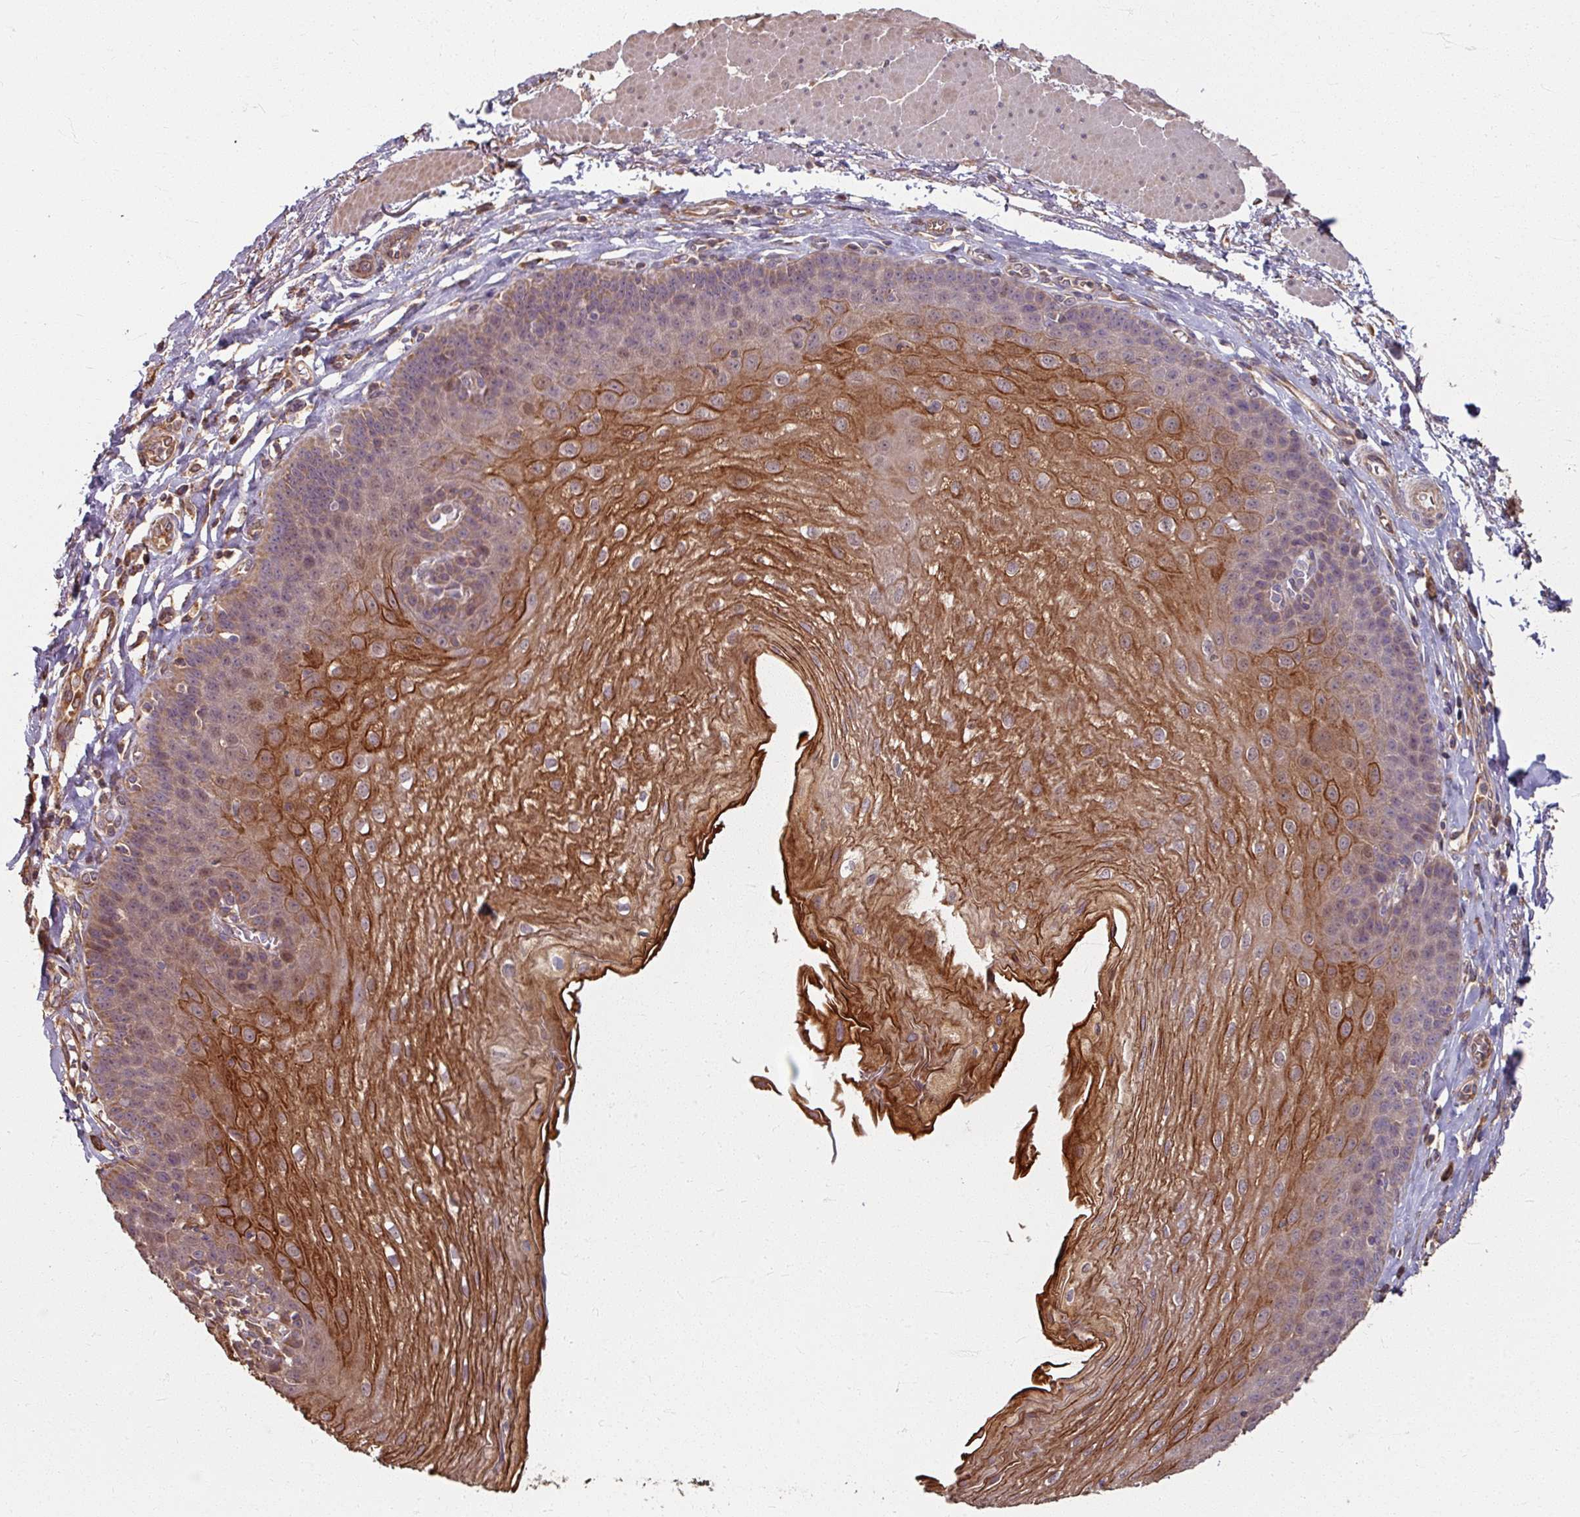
{"staining": {"intensity": "strong", "quantity": "<25%", "location": "cytoplasmic/membranous"}, "tissue": "esophagus", "cell_type": "Squamous epithelial cells", "image_type": "normal", "snomed": [{"axis": "morphology", "description": "Normal tissue, NOS"}, {"axis": "topography", "description": "Esophagus"}], "caption": "A medium amount of strong cytoplasmic/membranous positivity is appreciated in about <25% of squamous epithelial cells in benign esophagus.", "gene": "CCDC68", "patient": {"sex": "female", "age": 81}}